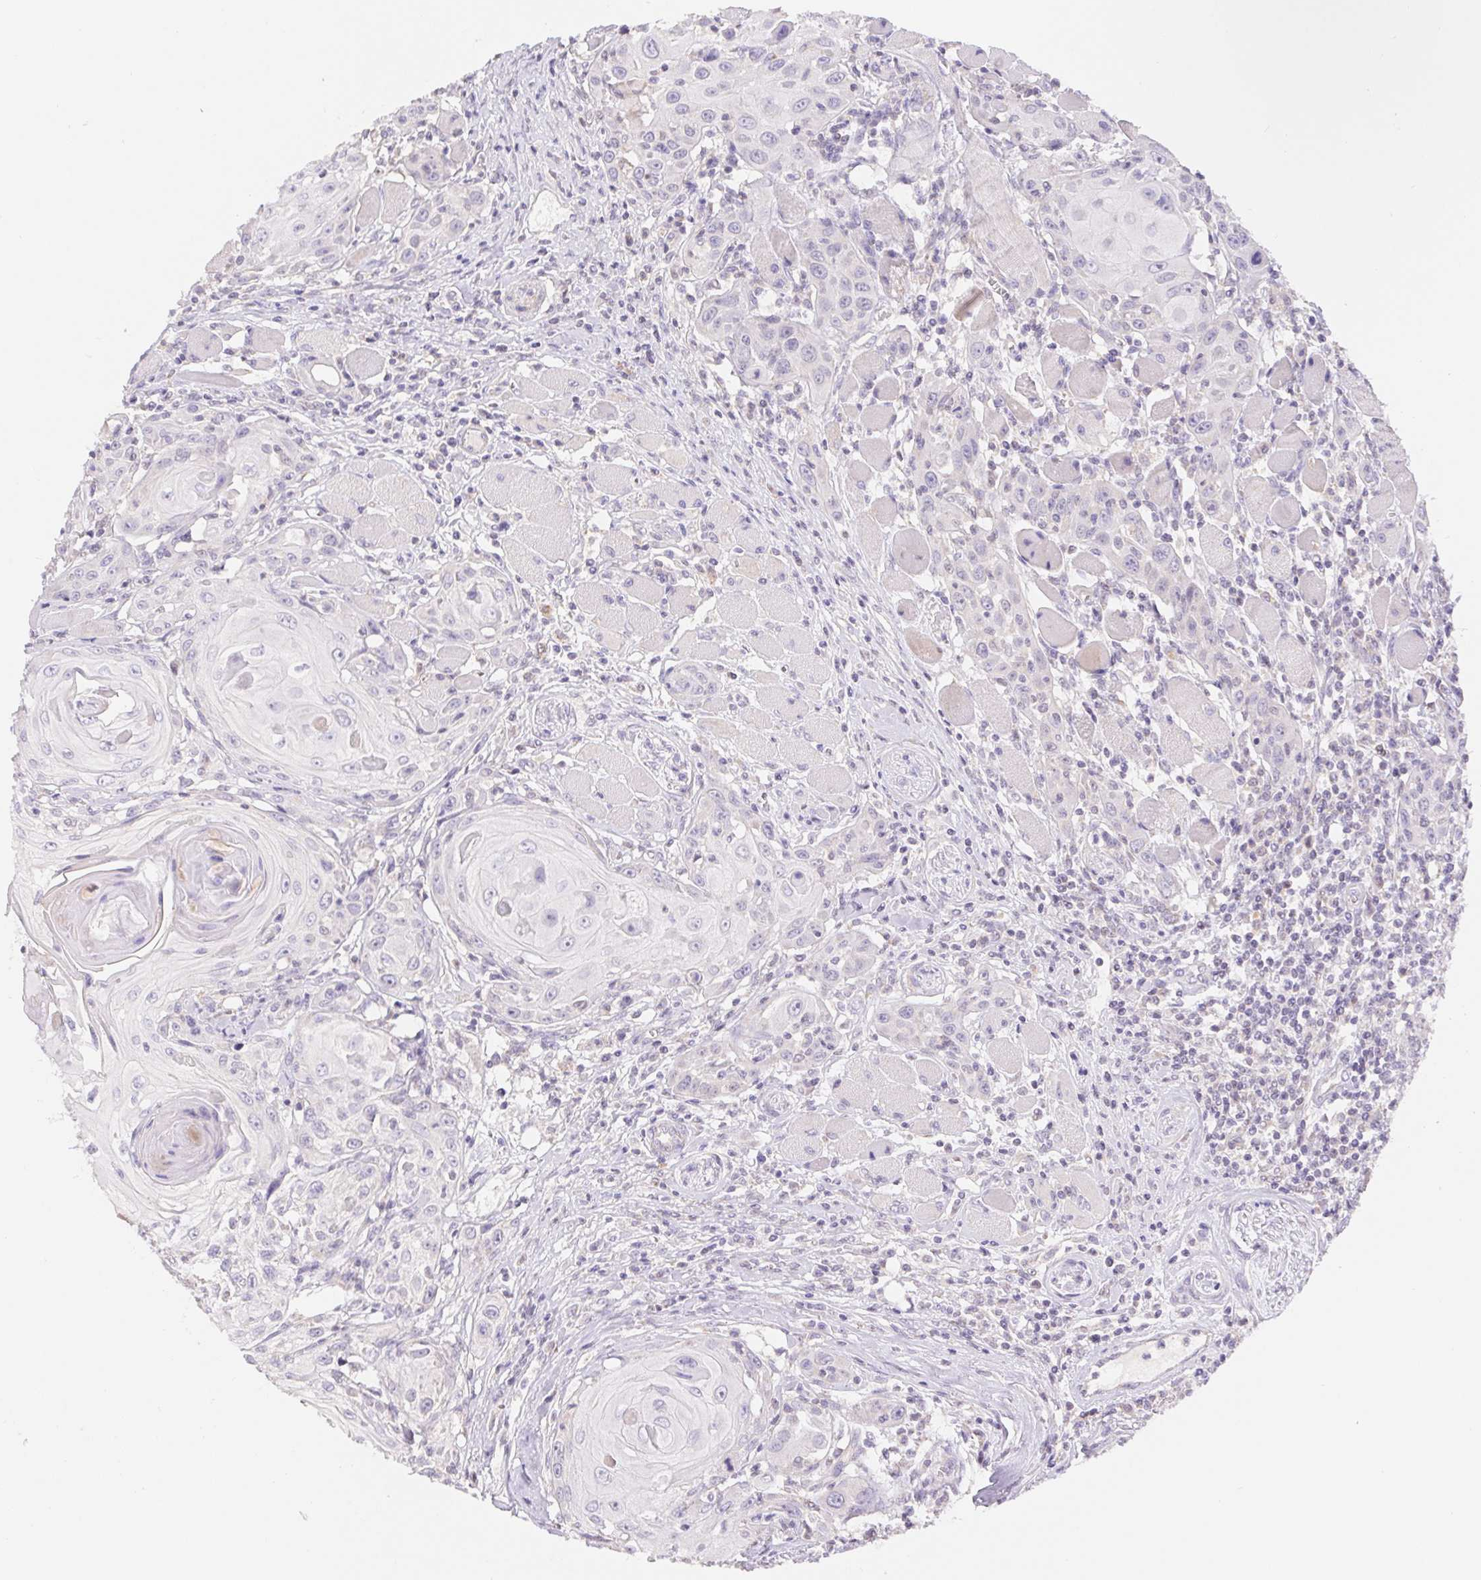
{"staining": {"intensity": "negative", "quantity": "none", "location": "none"}, "tissue": "head and neck cancer", "cell_type": "Tumor cells", "image_type": "cancer", "snomed": [{"axis": "morphology", "description": "Squamous cell carcinoma, NOS"}, {"axis": "topography", "description": "Head-Neck"}], "caption": "This is an immunohistochemistry photomicrograph of human squamous cell carcinoma (head and neck). There is no staining in tumor cells.", "gene": "FKBP6", "patient": {"sex": "female", "age": 80}}